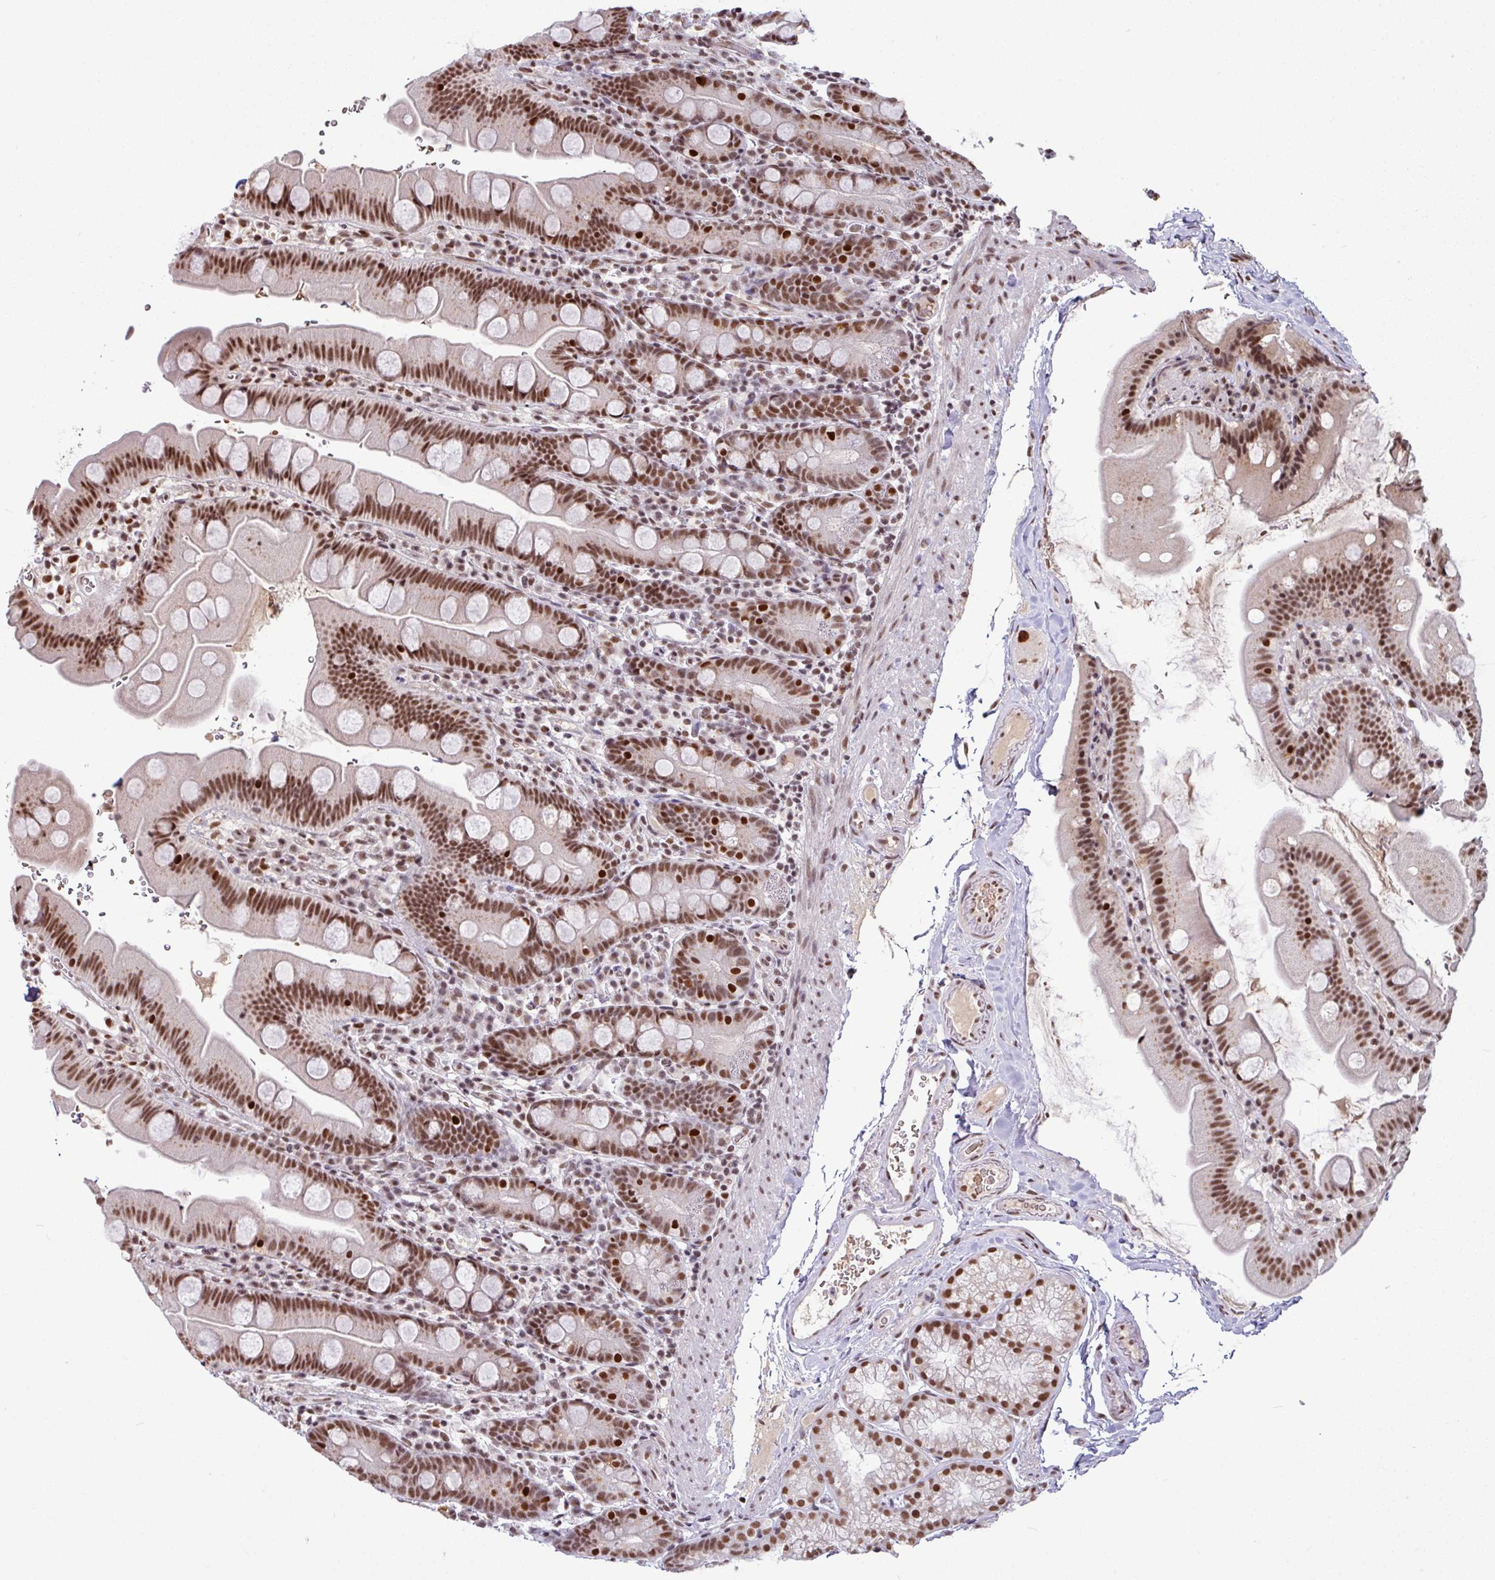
{"staining": {"intensity": "strong", "quantity": ">75%", "location": "nuclear"}, "tissue": "small intestine", "cell_type": "Glandular cells", "image_type": "normal", "snomed": [{"axis": "morphology", "description": "Normal tissue, NOS"}, {"axis": "topography", "description": "Small intestine"}], "caption": "A histopathology image showing strong nuclear staining in about >75% of glandular cells in benign small intestine, as visualized by brown immunohistochemical staining.", "gene": "TDG", "patient": {"sex": "female", "age": 68}}